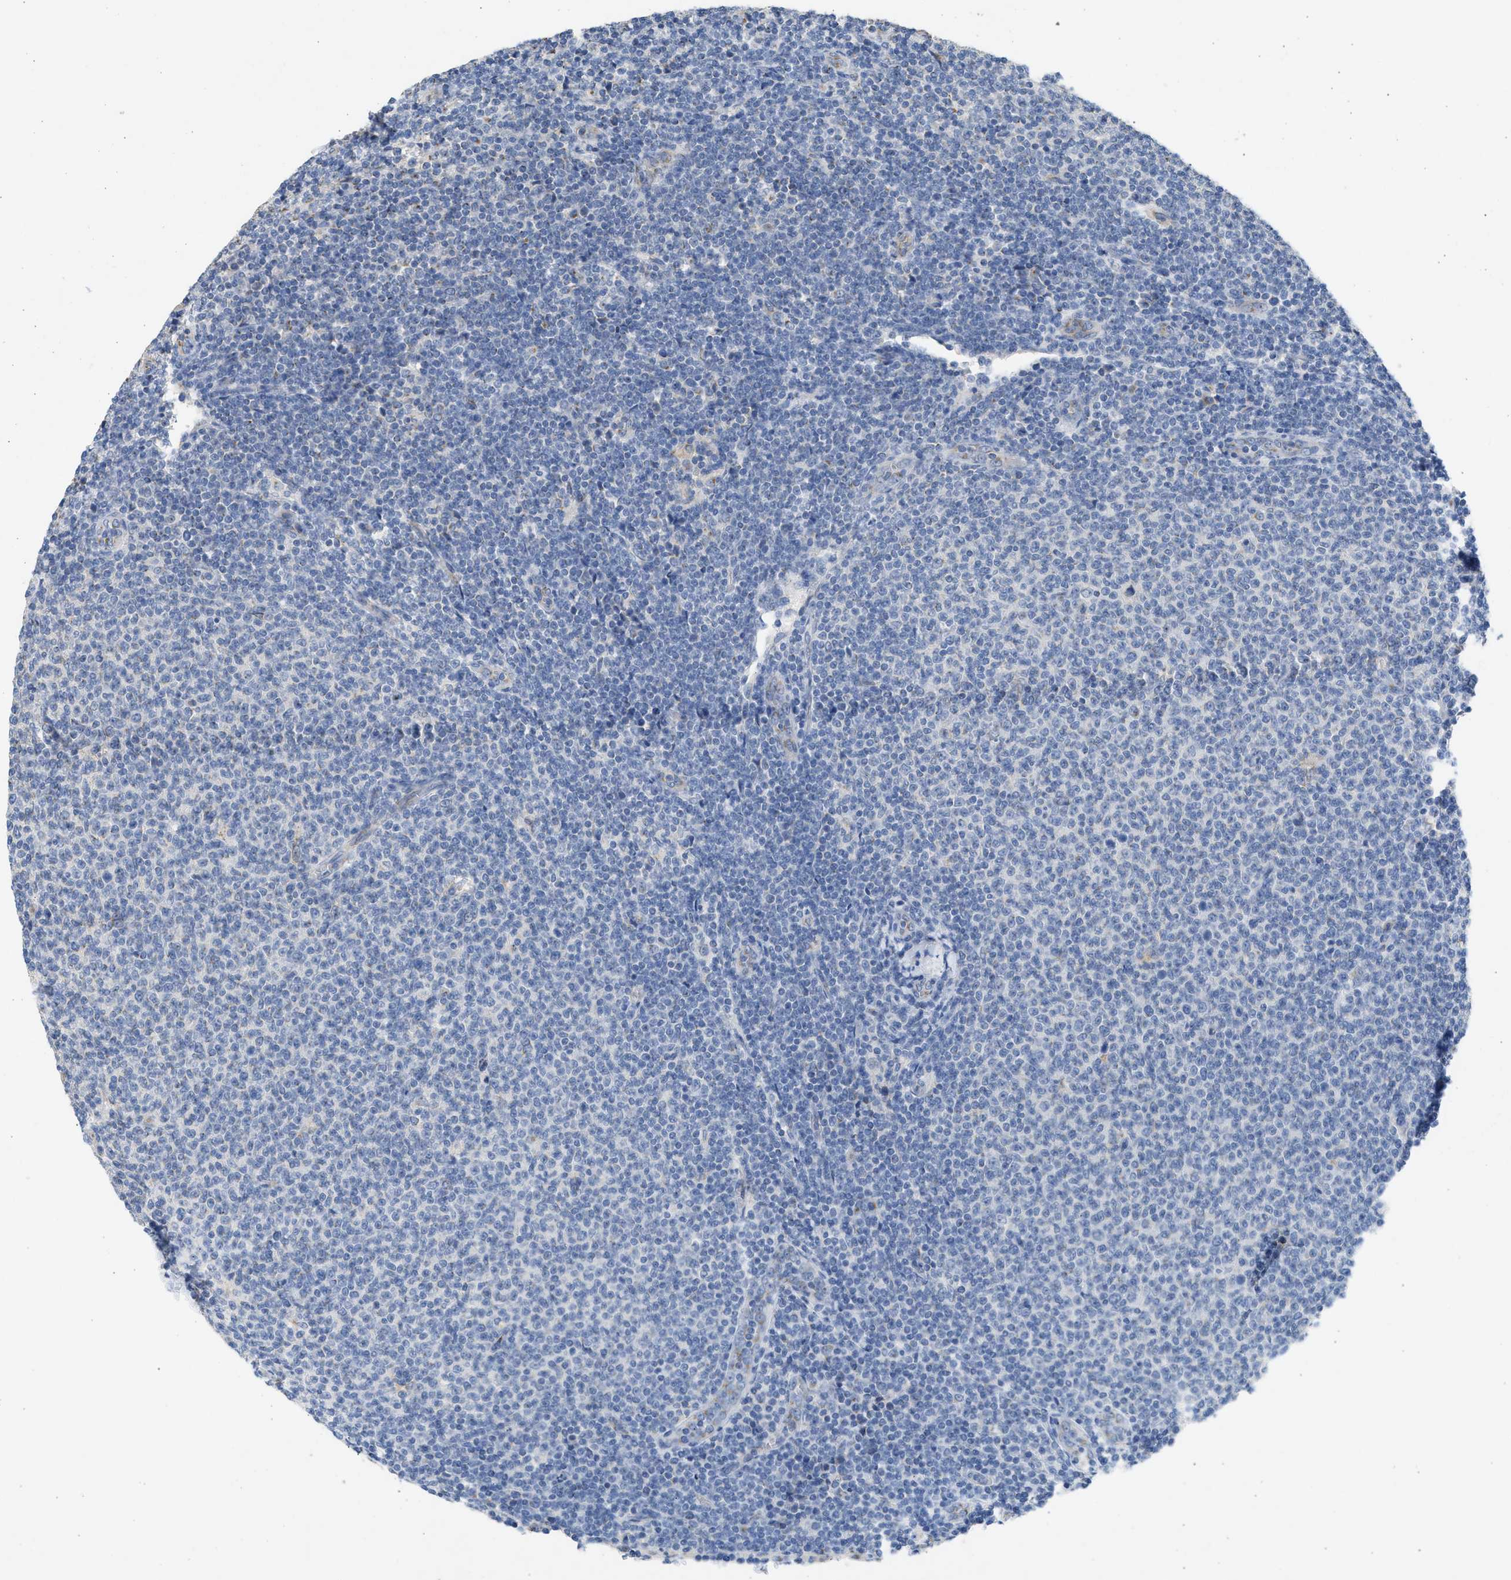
{"staining": {"intensity": "negative", "quantity": "none", "location": "none"}, "tissue": "lymphoma", "cell_type": "Tumor cells", "image_type": "cancer", "snomed": [{"axis": "morphology", "description": "Malignant lymphoma, non-Hodgkin's type, Low grade"}, {"axis": "topography", "description": "Lymph node"}], "caption": "IHC photomicrograph of low-grade malignant lymphoma, non-Hodgkin's type stained for a protein (brown), which displays no staining in tumor cells. Nuclei are stained in blue.", "gene": "IPO8", "patient": {"sex": "male", "age": 66}}